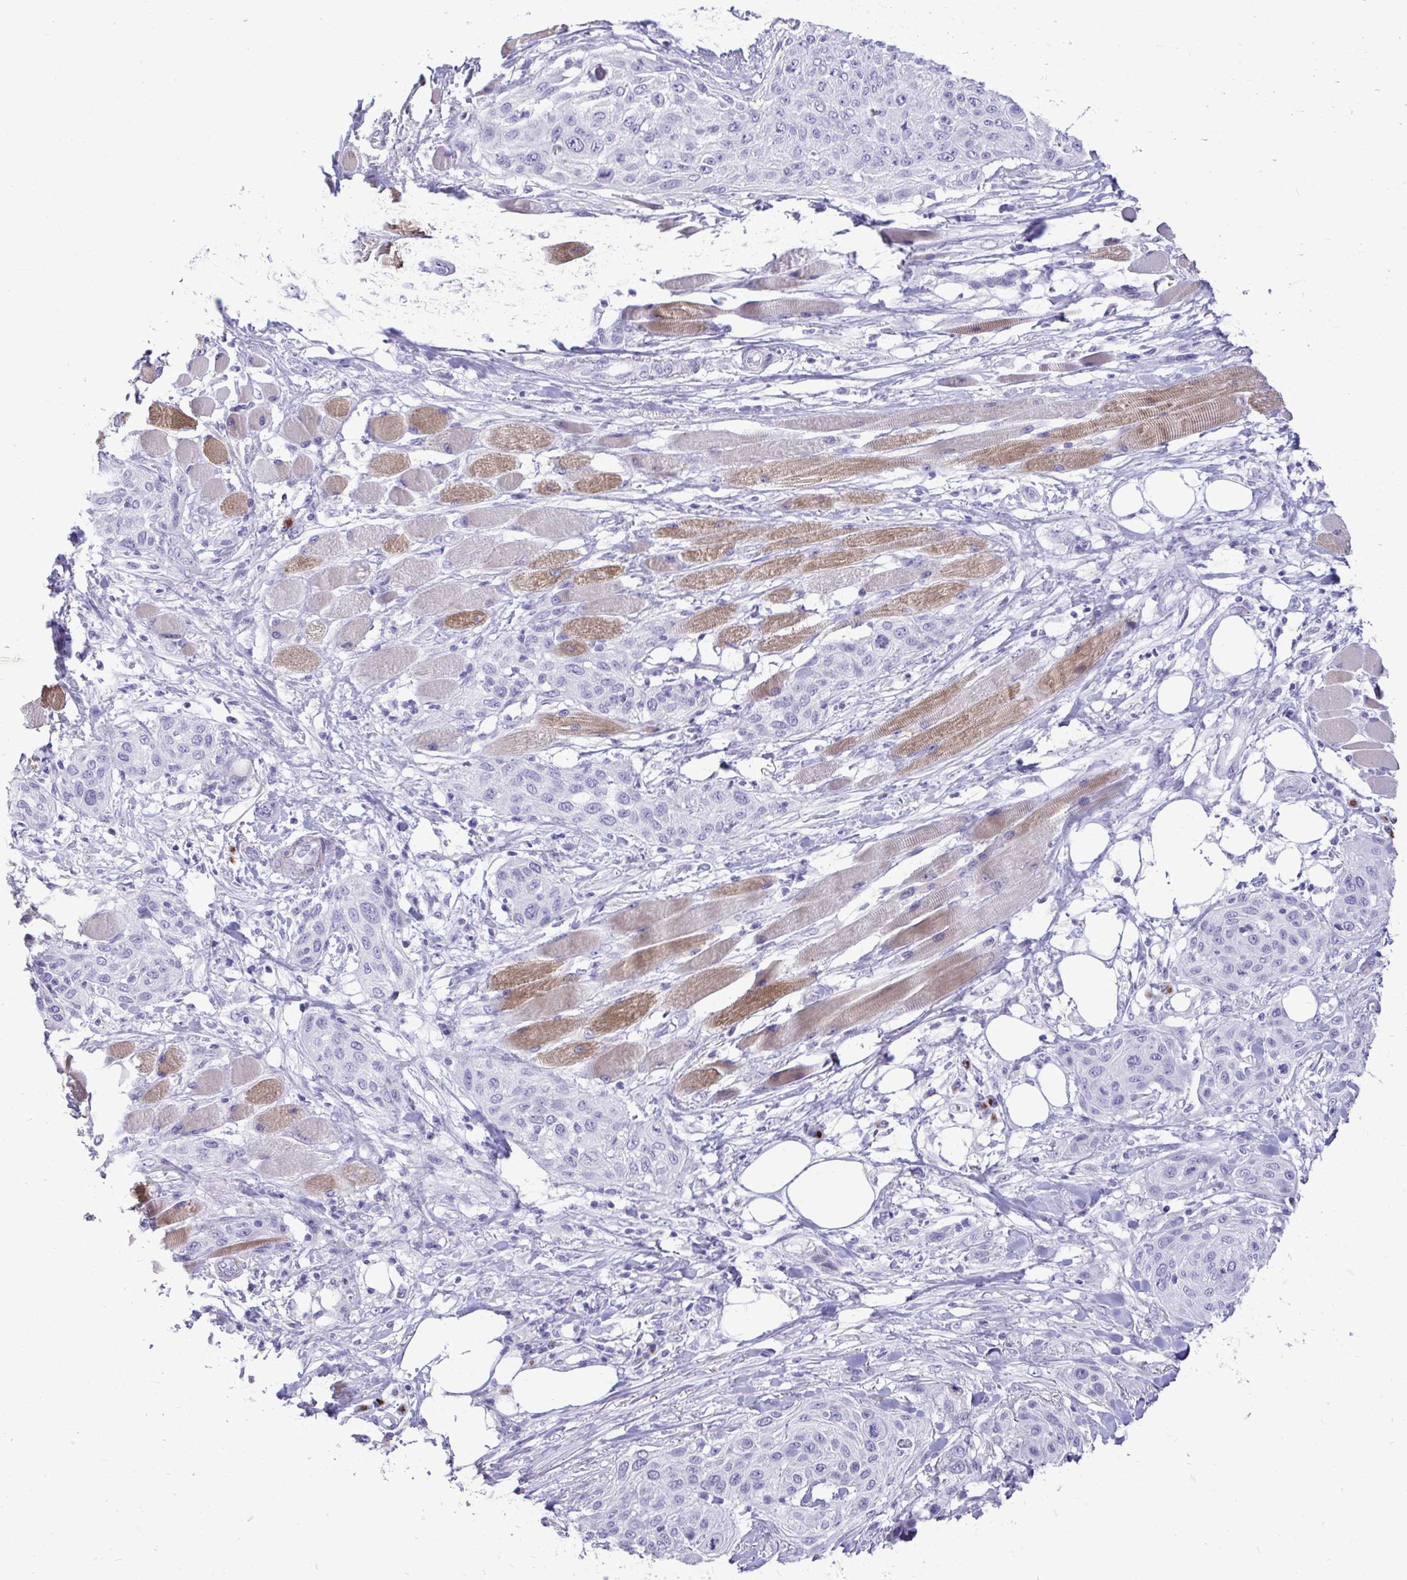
{"staining": {"intensity": "negative", "quantity": "none", "location": "none"}, "tissue": "skin cancer", "cell_type": "Tumor cells", "image_type": "cancer", "snomed": [{"axis": "morphology", "description": "Squamous cell carcinoma, NOS"}, {"axis": "topography", "description": "Skin"}], "caption": "IHC of human skin squamous cell carcinoma exhibits no staining in tumor cells.", "gene": "ANKDD1B", "patient": {"sex": "female", "age": 87}}